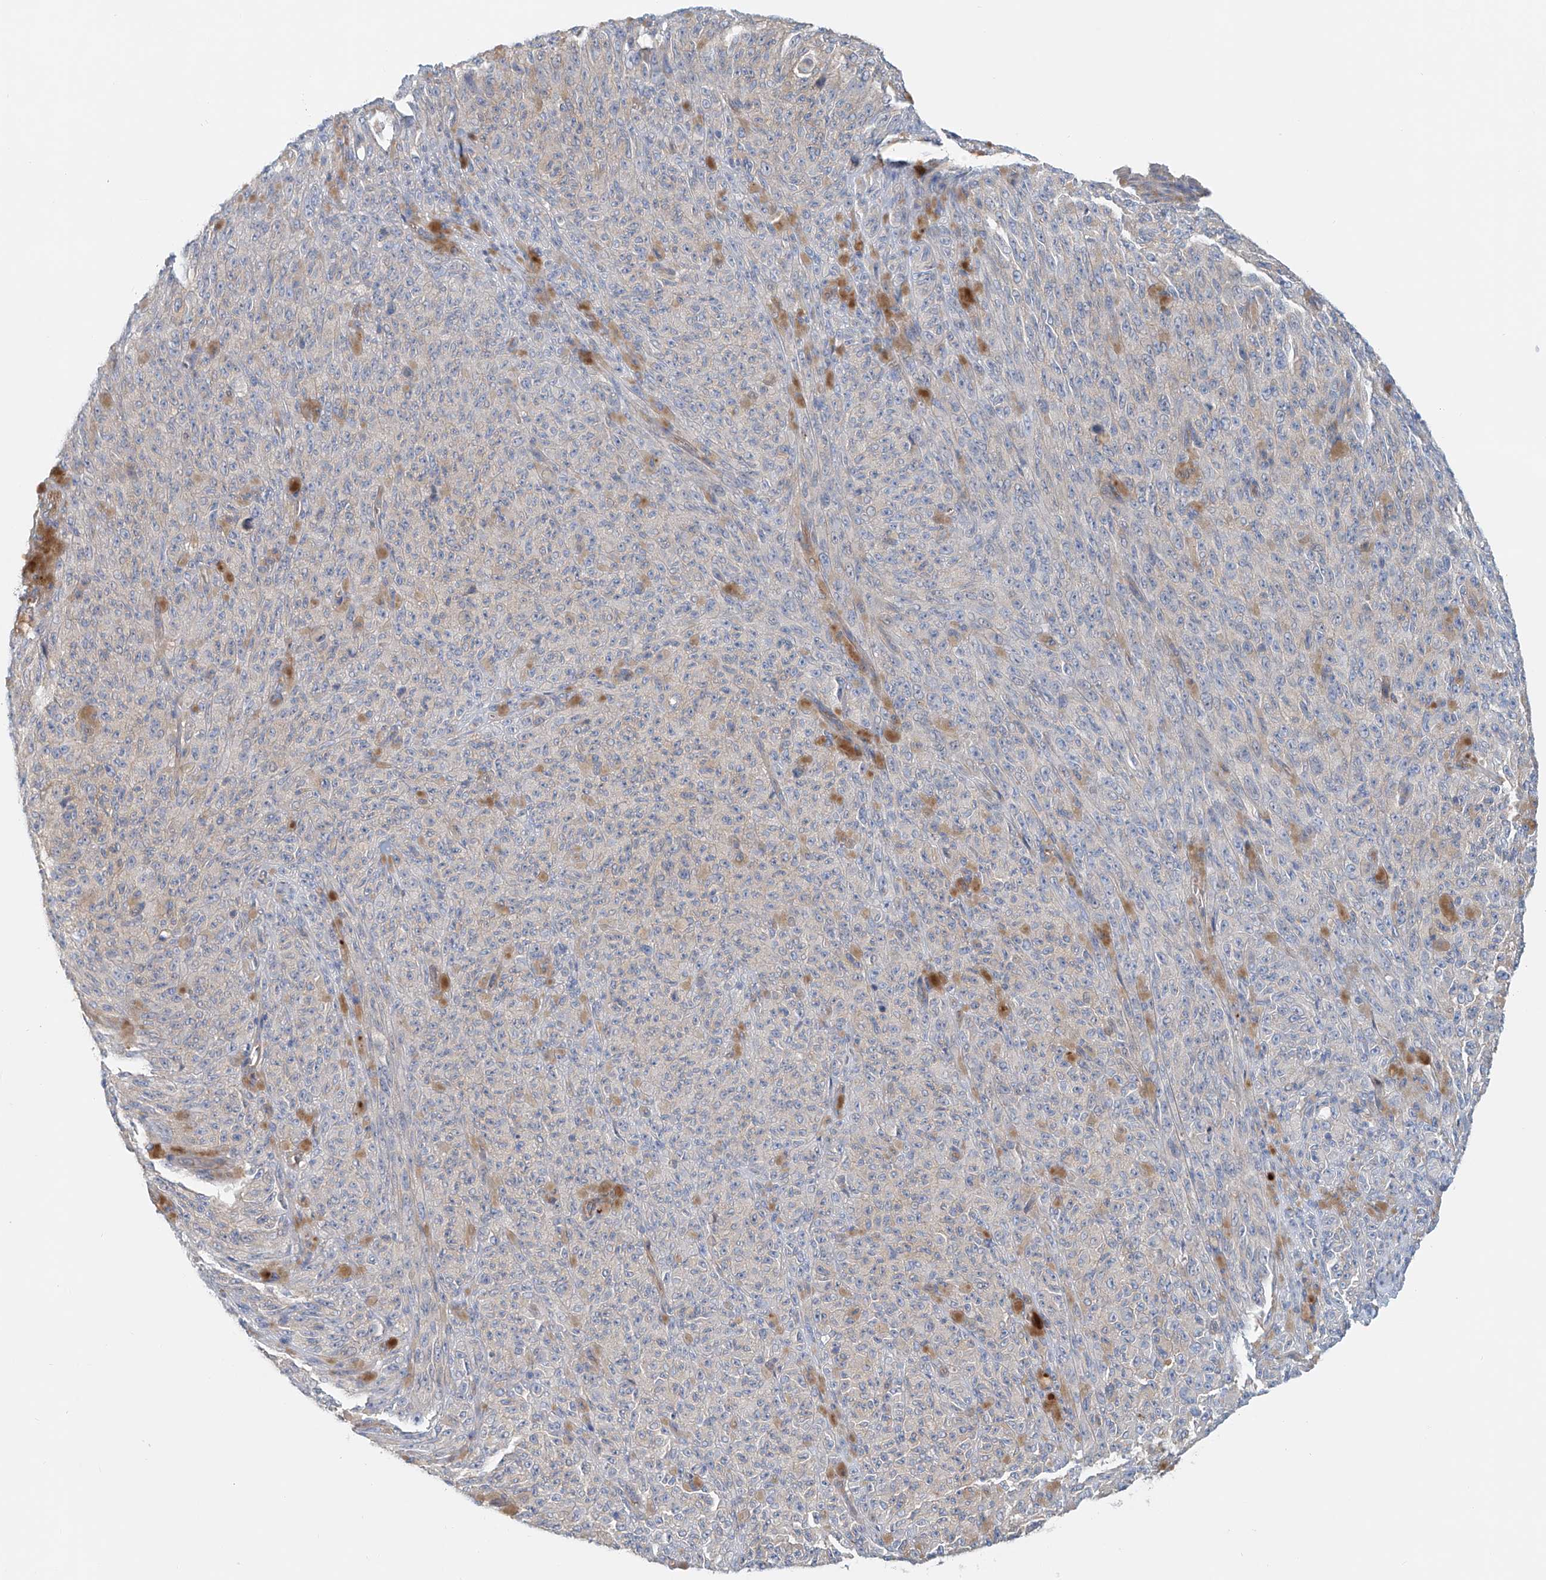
{"staining": {"intensity": "negative", "quantity": "none", "location": "none"}, "tissue": "melanoma", "cell_type": "Tumor cells", "image_type": "cancer", "snomed": [{"axis": "morphology", "description": "Malignant melanoma, NOS"}, {"axis": "topography", "description": "Skin"}], "caption": "An image of human melanoma is negative for staining in tumor cells. (DAB (3,3'-diaminobenzidine) immunohistochemistry visualized using brightfield microscopy, high magnification).", "gene": "FRYL", "patient": {"sex": "female", "age": 82}}